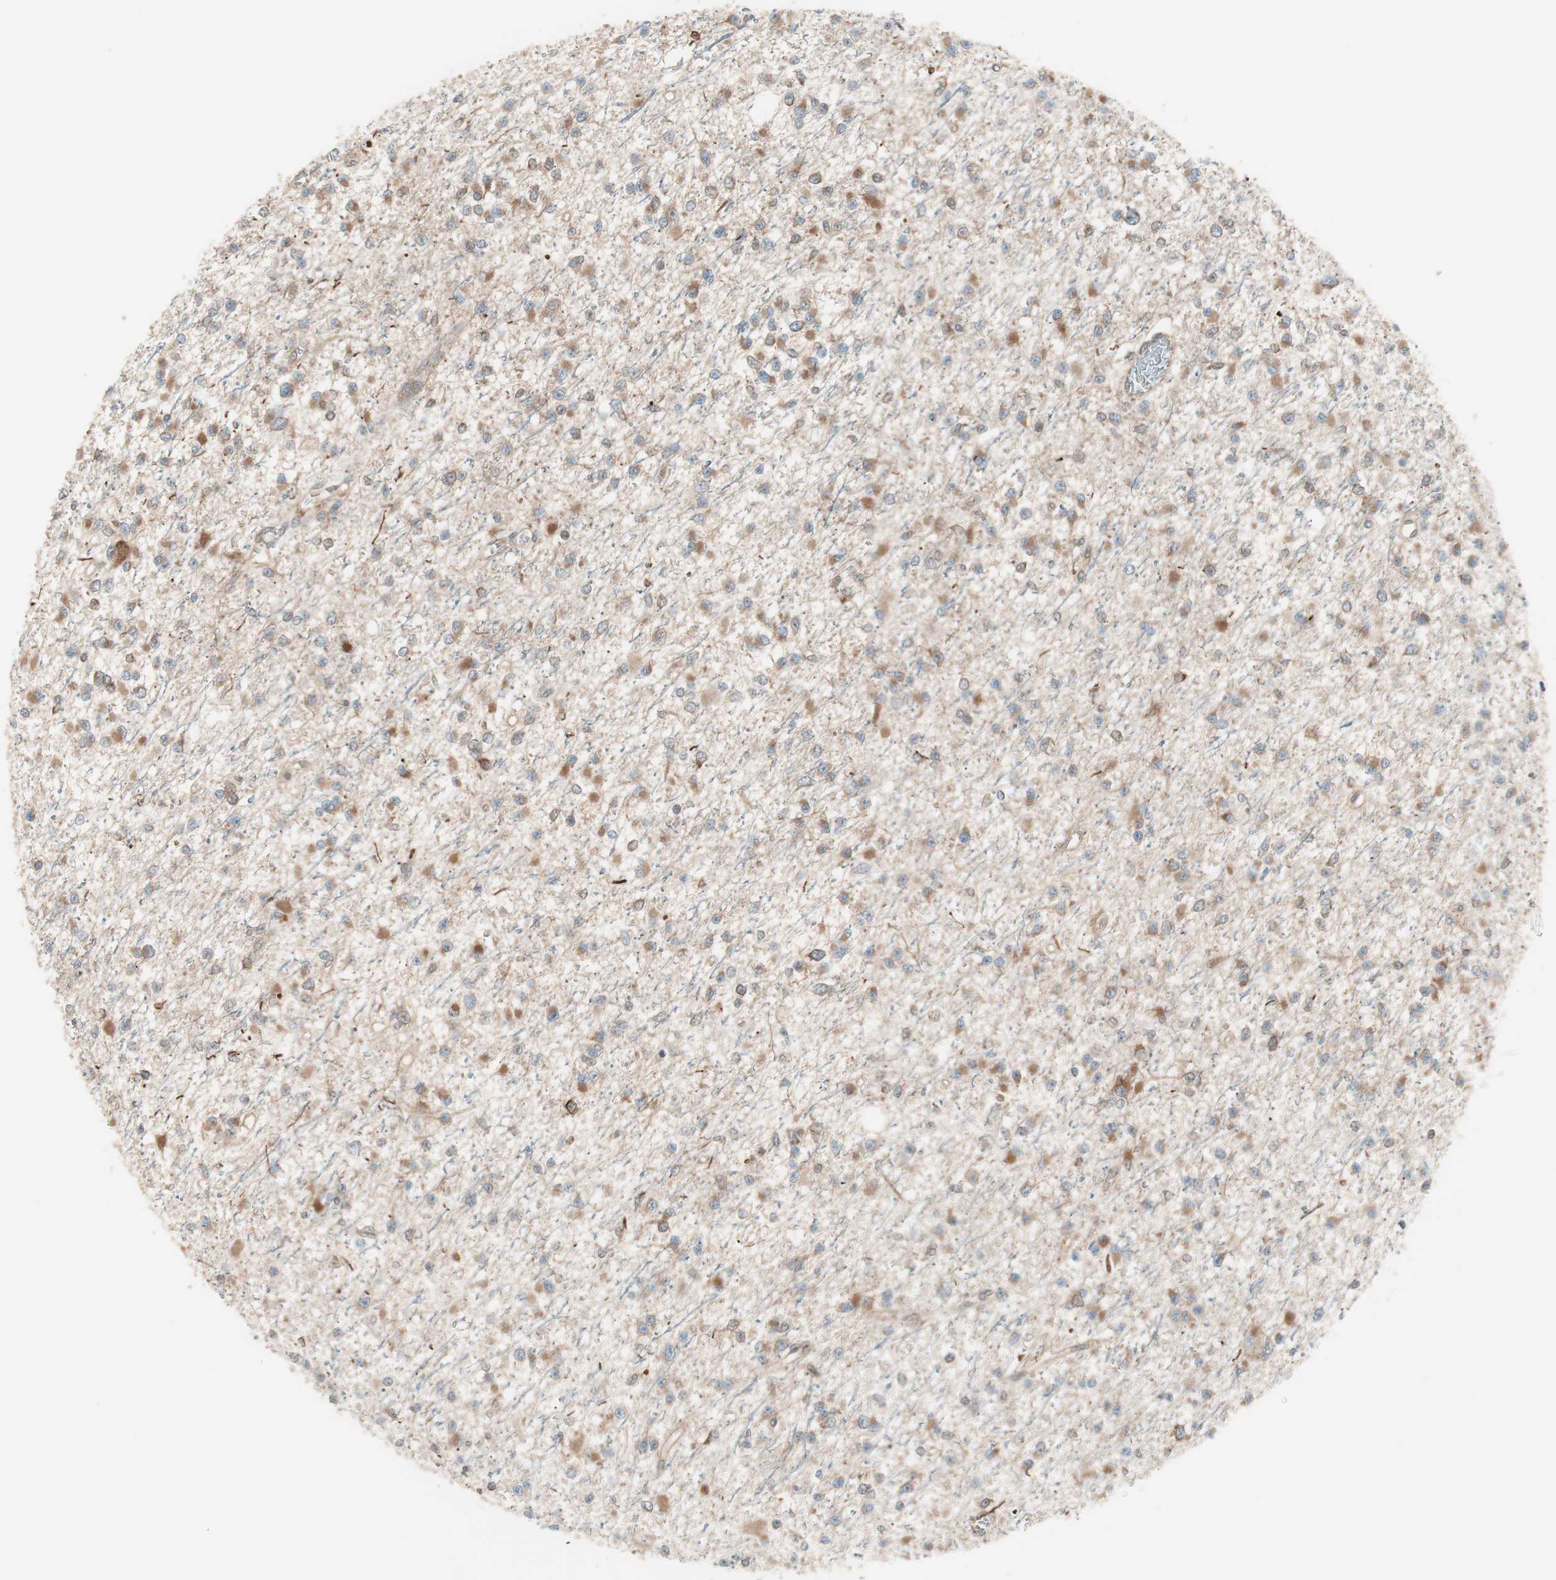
{"staining": {"intensity": "moderate", "quantity": ">75%", "location": "cytoplasmic/membranous"}, "tissue": "glioma", "cell_type": "Tumor cells", "image_type": "cancer", "snomed": [{"axis": "morphology", "description": "Glioma, malignant, Low grade"}, {"axis": "topography", "description": "Brain"}], "caption": "IHC staining of malignant glioma (low-grade), which displays medium levels of moderate cytoplasmic/membranous staining in about >75% of tumor cells indicating moderate cytoplasmic/membranous protein staining. The staining was performed using DAB (brown) for protein detection and nuclei were counterstained in hematoxylin (blue).", "gene": "GALT", "patient": {"sex": "female", "age": 22}}